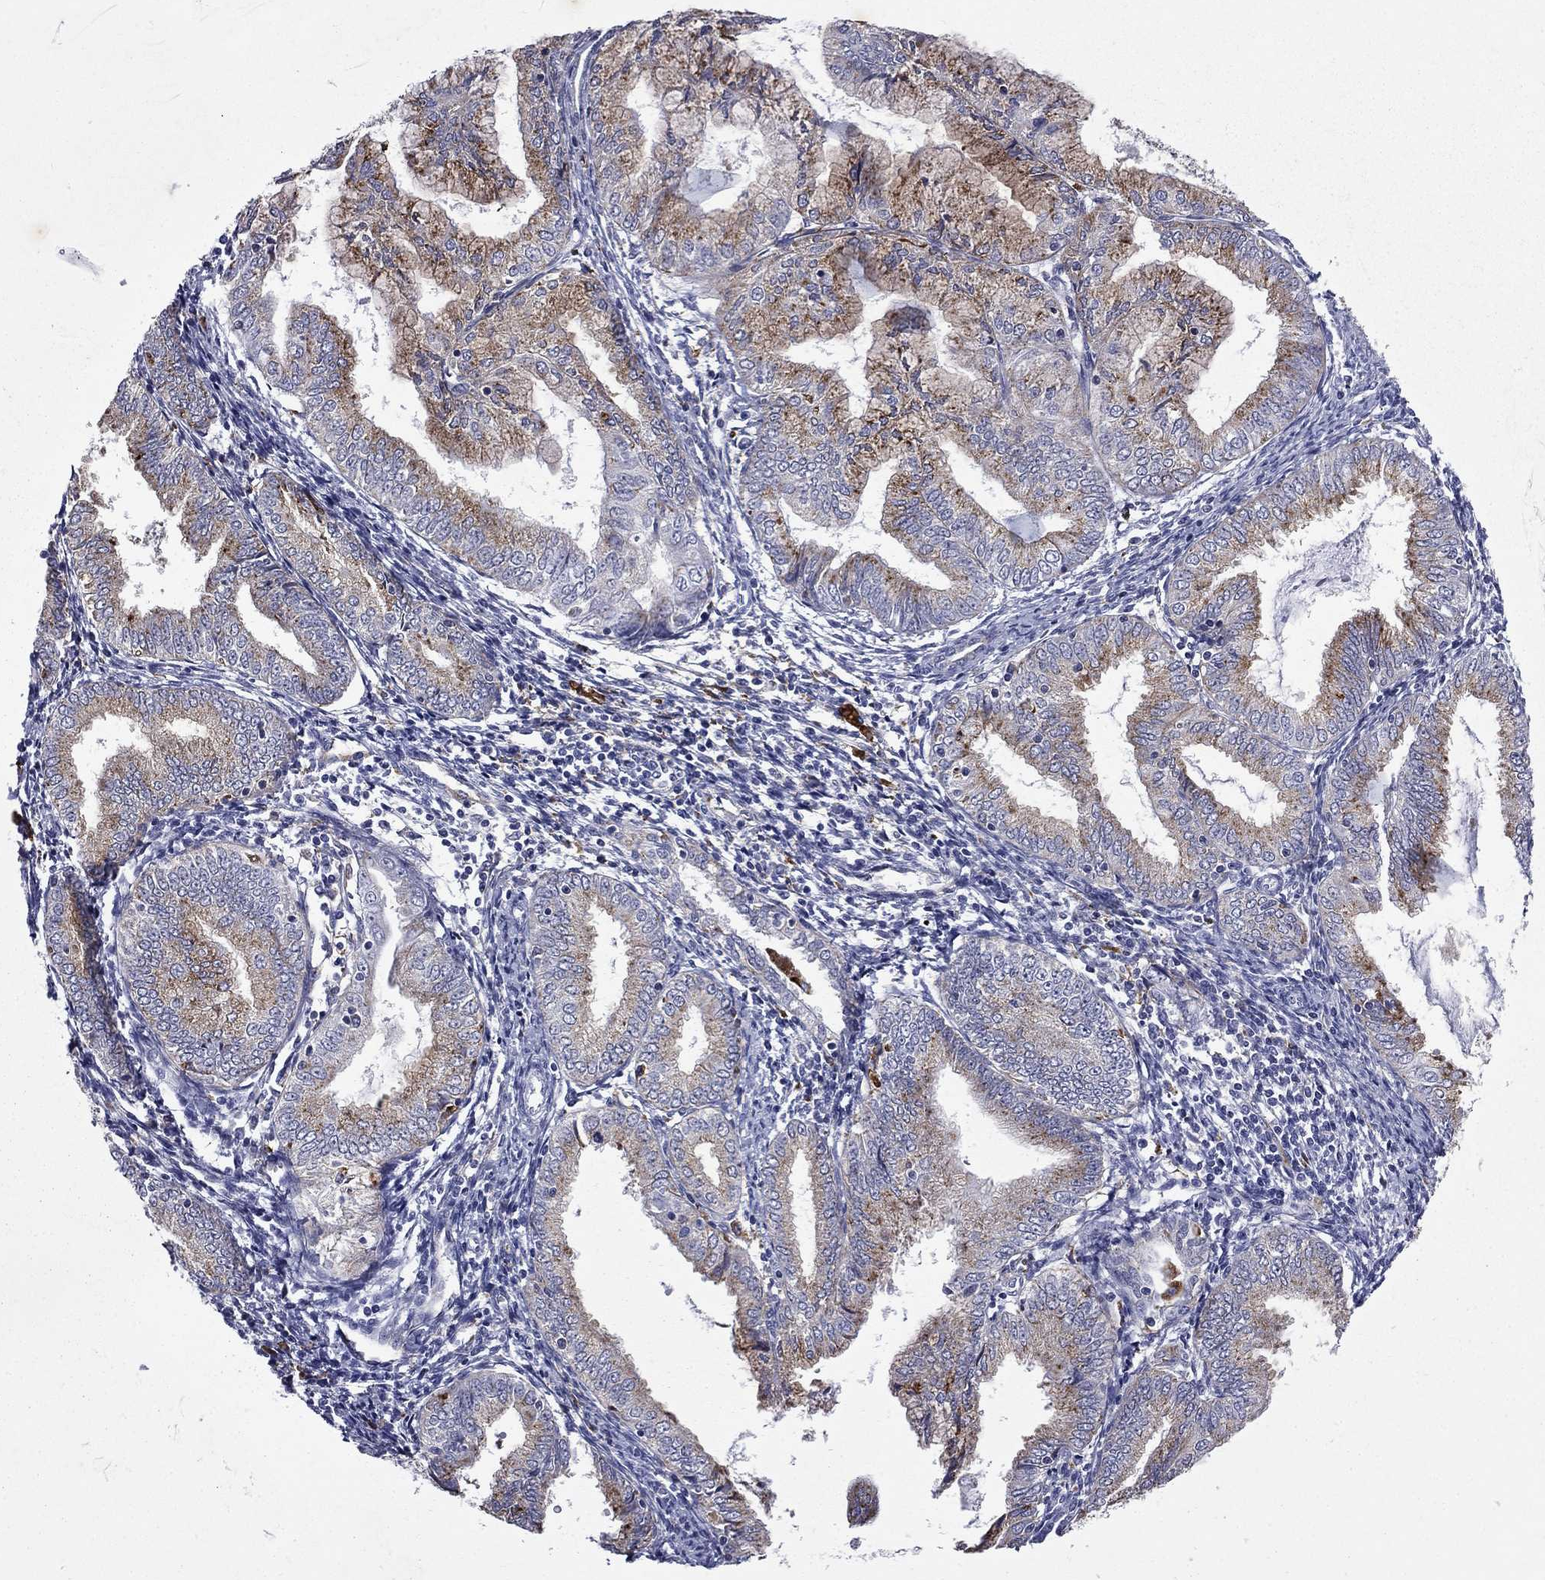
{"staining": {"intensity": "moderate", "quantity": "<25%", "location": "cytoplasmic/membranous"}, "tissue": "endometrial cancer", "cell_type": "Tumor cells", "image_type": "cancer", "snomed": [{"axis": "morphology", "description": "Adenocarcinoma, NOS"}, {"axis": "topography", "description": "Endometrium"}], "caption": "Immunohistochemical staining of human adenocarcinoma (endometrial) displays low levels of moderate cytoplasmic/membranous expression in about <25% of tumor cells. The staining was performed using DAB (3,3'-diaminobenzidine), with brown indicating positive protein expression. Nuclei are stained blue with hematoxylin.", "gene": "MADCAM1", "patient": {"sex": "female", "age": 56}}